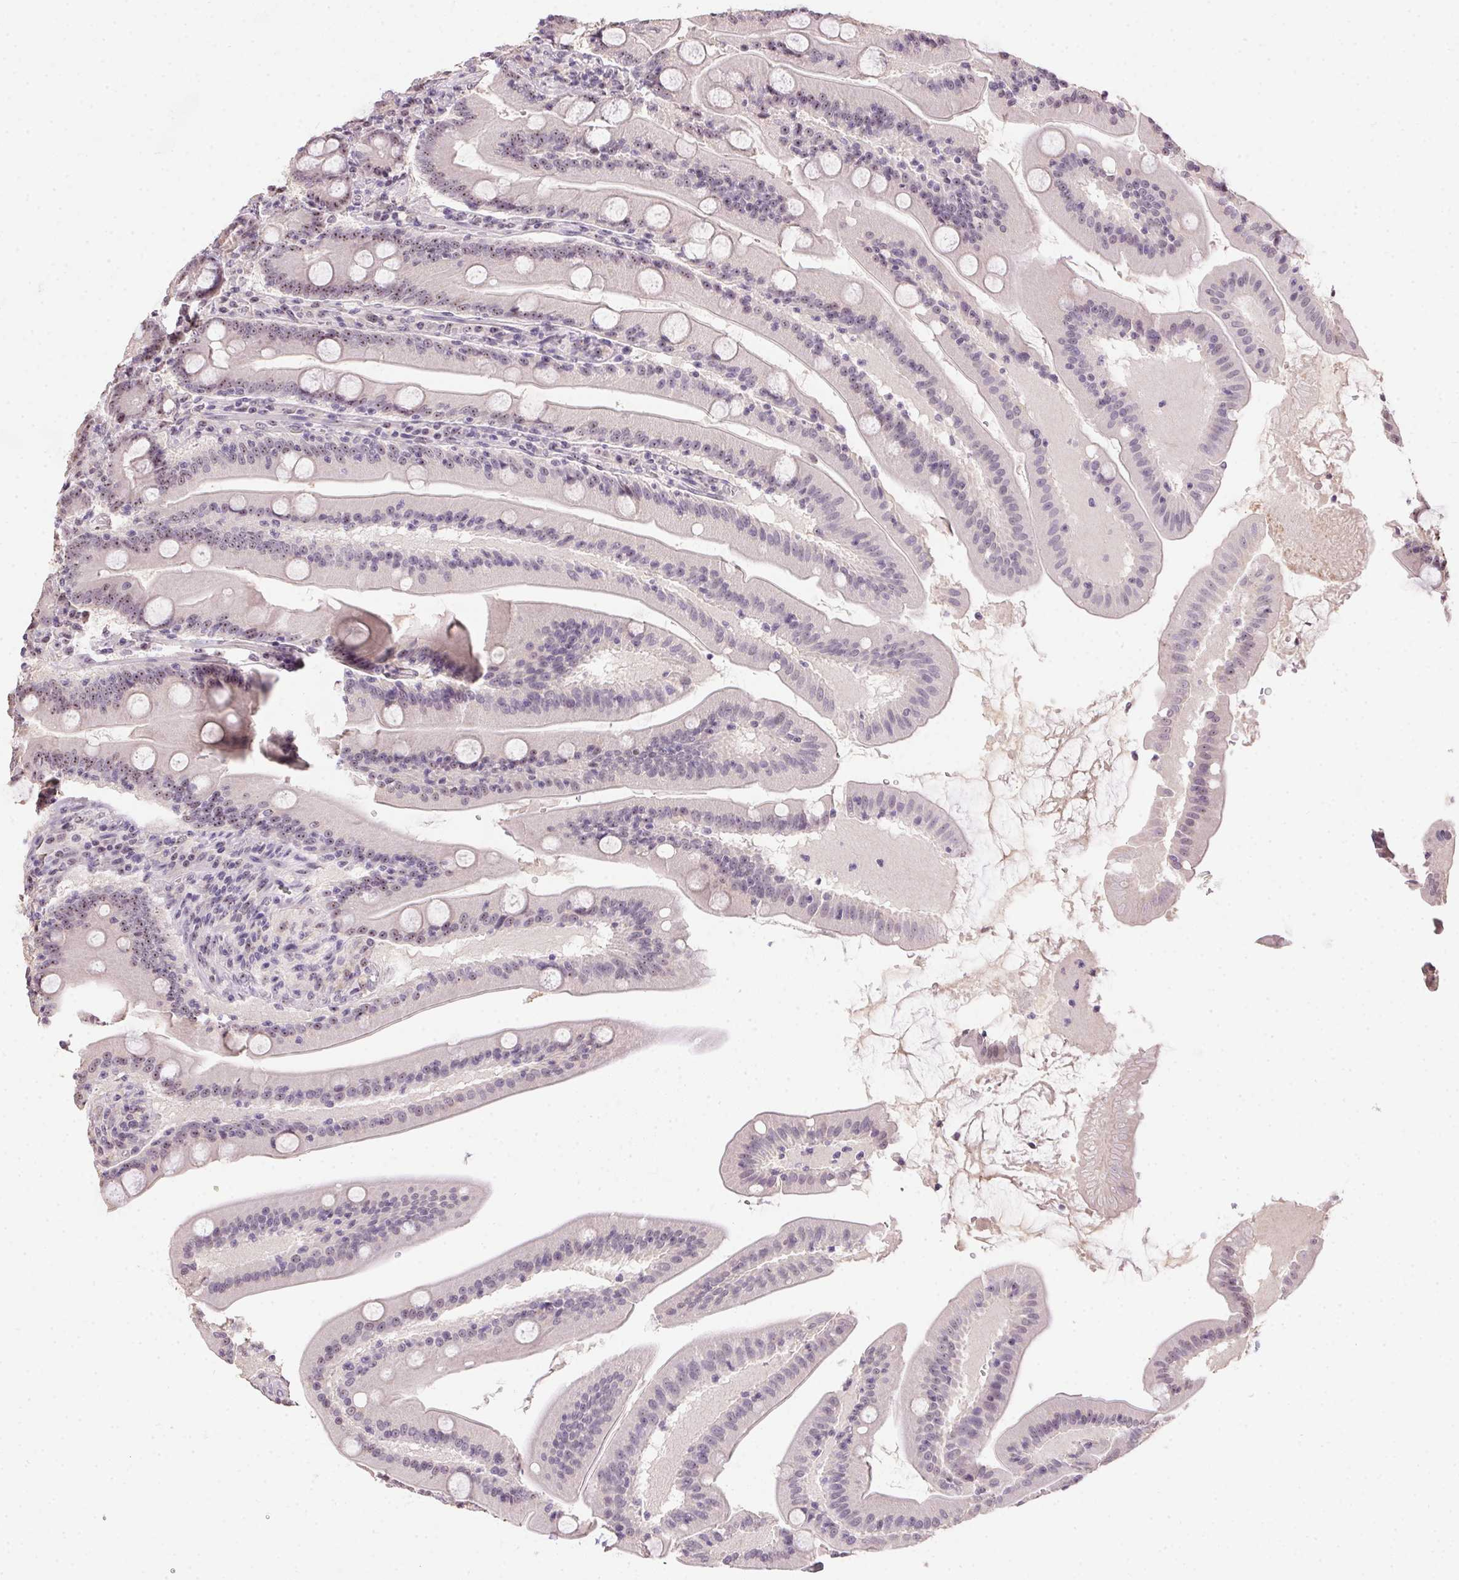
{"staining": {"intensity": "weak", "quantity": "25%-75%", "location": "nuclear"}, "tissue": "small intestine", "cell_type": "Glandular cells", "image_type": "normal", "snomed": [{"axis": "morphology", "description": "Normal tissue, NOS"}, {"axis": "topography", "description": "Small intestine"}], "caption": "A histopathology image of small intestine stained for a protein shows weak nuclear brown staining in glandular cells. (DAB IHC with brightfield microscopy, high magnification).", "gene": "BATF2", "patient": {"sex": "male", "age": 37}}